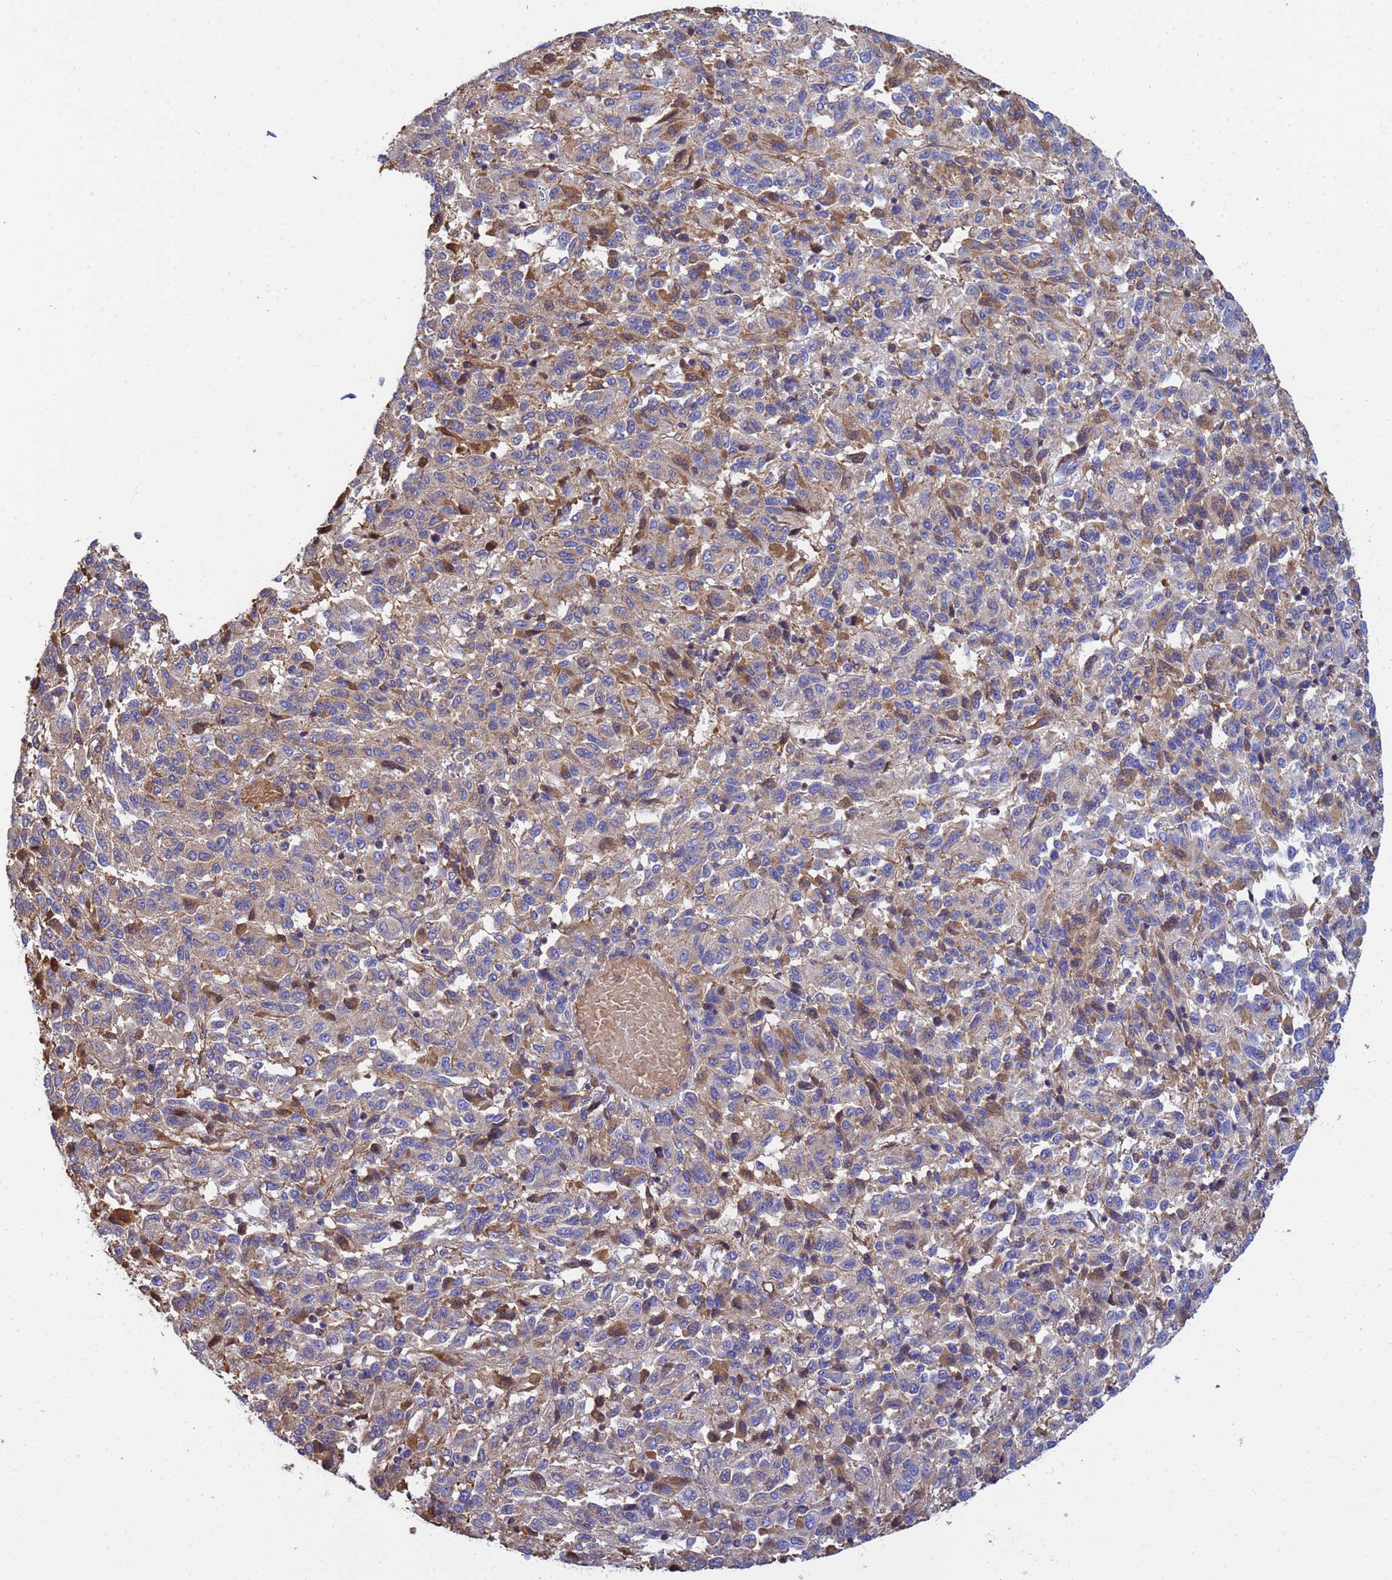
{"staining": {"intensity": "negative", "quantity": "none", "location": "none"}, "tissue": "melanoma", "cell_type": "Tumor cells", "image_type": "cancer", "snomed": [{"axis": "morphology", "description": "Malignant melanoma, Metastatic site"}, {"axis": "topography", "description": "Lung"}], "caption": "An image of human malignant melanoma (metastatic site) is negative for staining in tumor cells.", "gene": "GLUD1", "patient": {"sex": "male", "age": 64}}